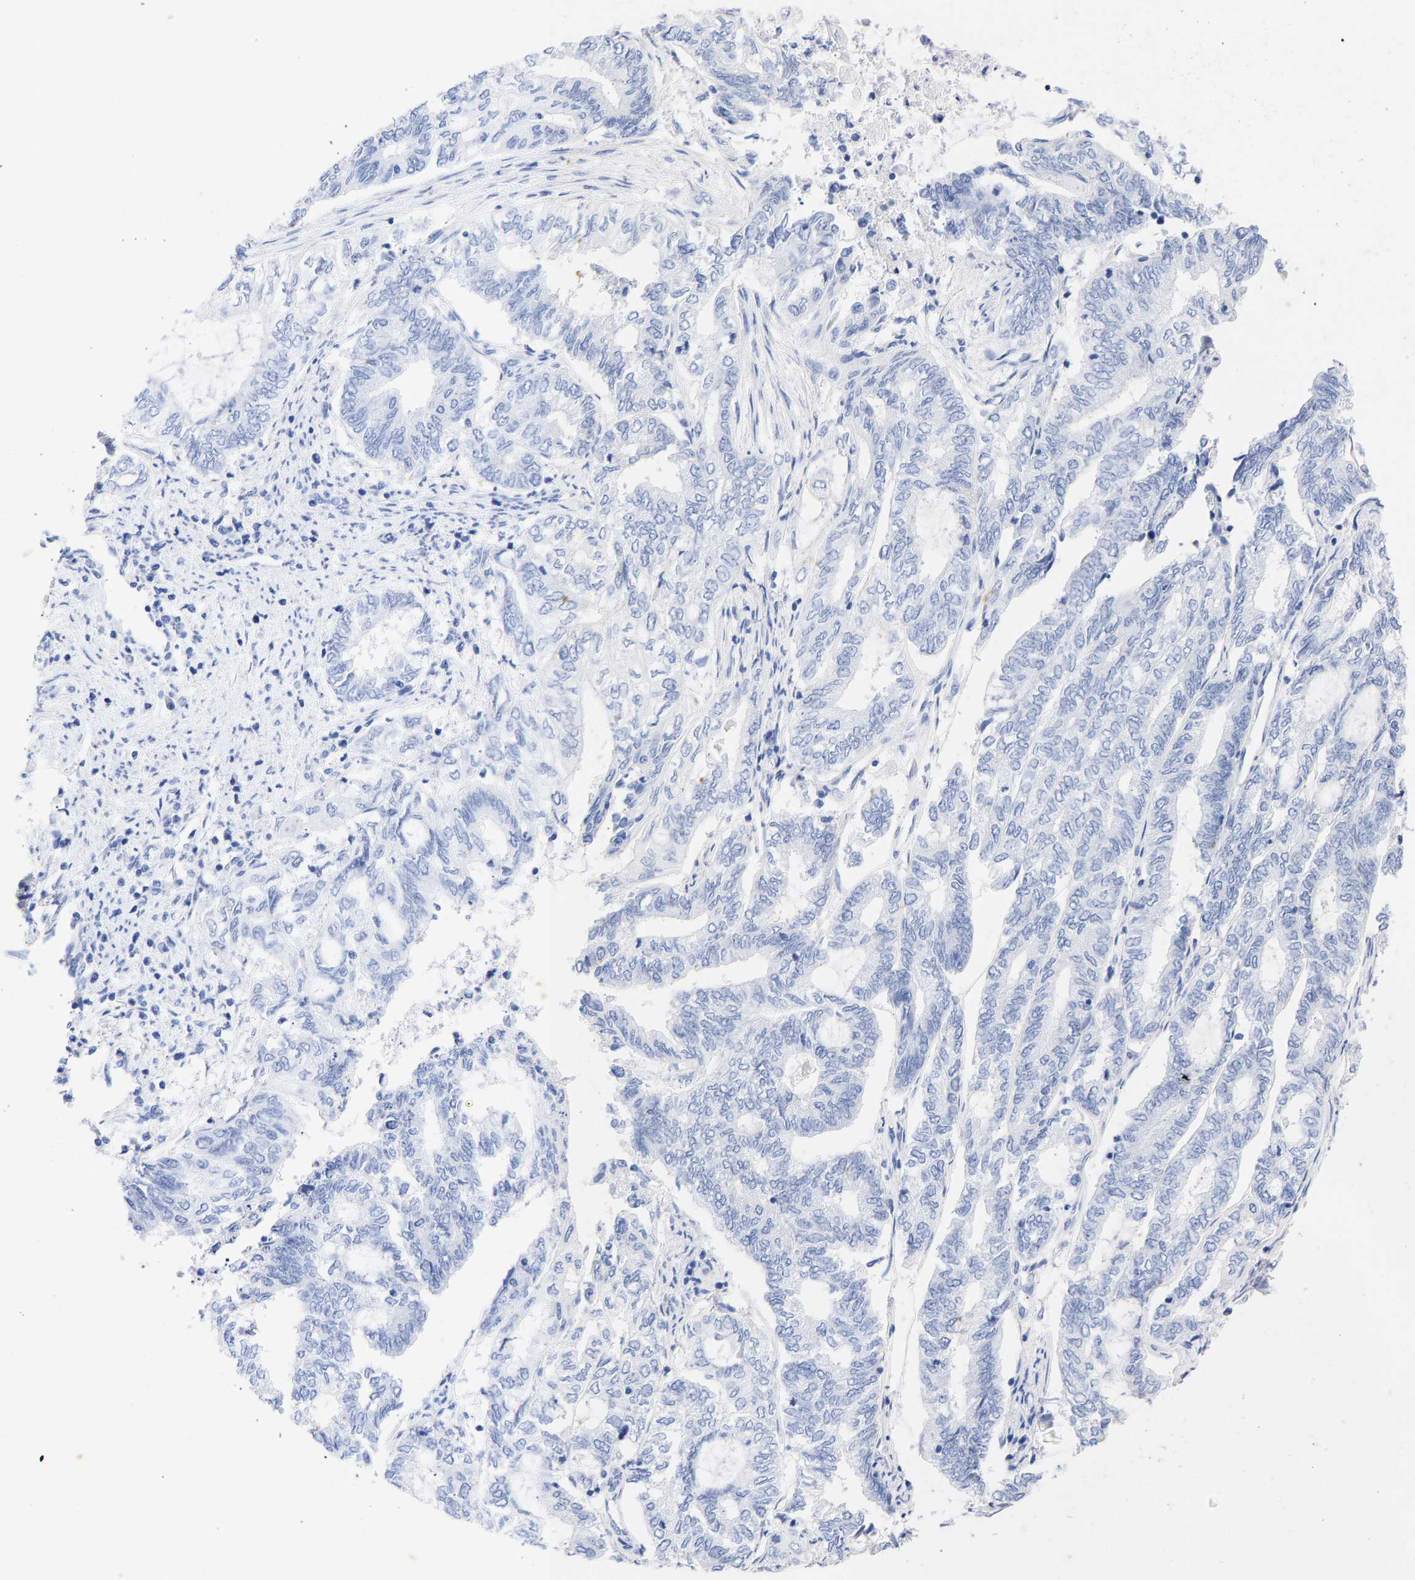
{"staining": {"intensity": "negative", "quantity": "none", "location": "none"}, "tissue": "endometrial cancer", "cell_type": "Tumor cells", "image_type": "cancer", "snomed": [{"axis": "morphology", "description": "Adenocarcinoma, NOS"}, {"axis": "topography", "description": "Uterus"}, {"axis": "topography", "description": "Endometrium"}], "caption": "This is an IHC histopathology image of endometrial cancer (adenocarcinoma). There is no staining in tumor cells.", "gene": "KRT1", "patient": {"sex": "female", "age": 70}}